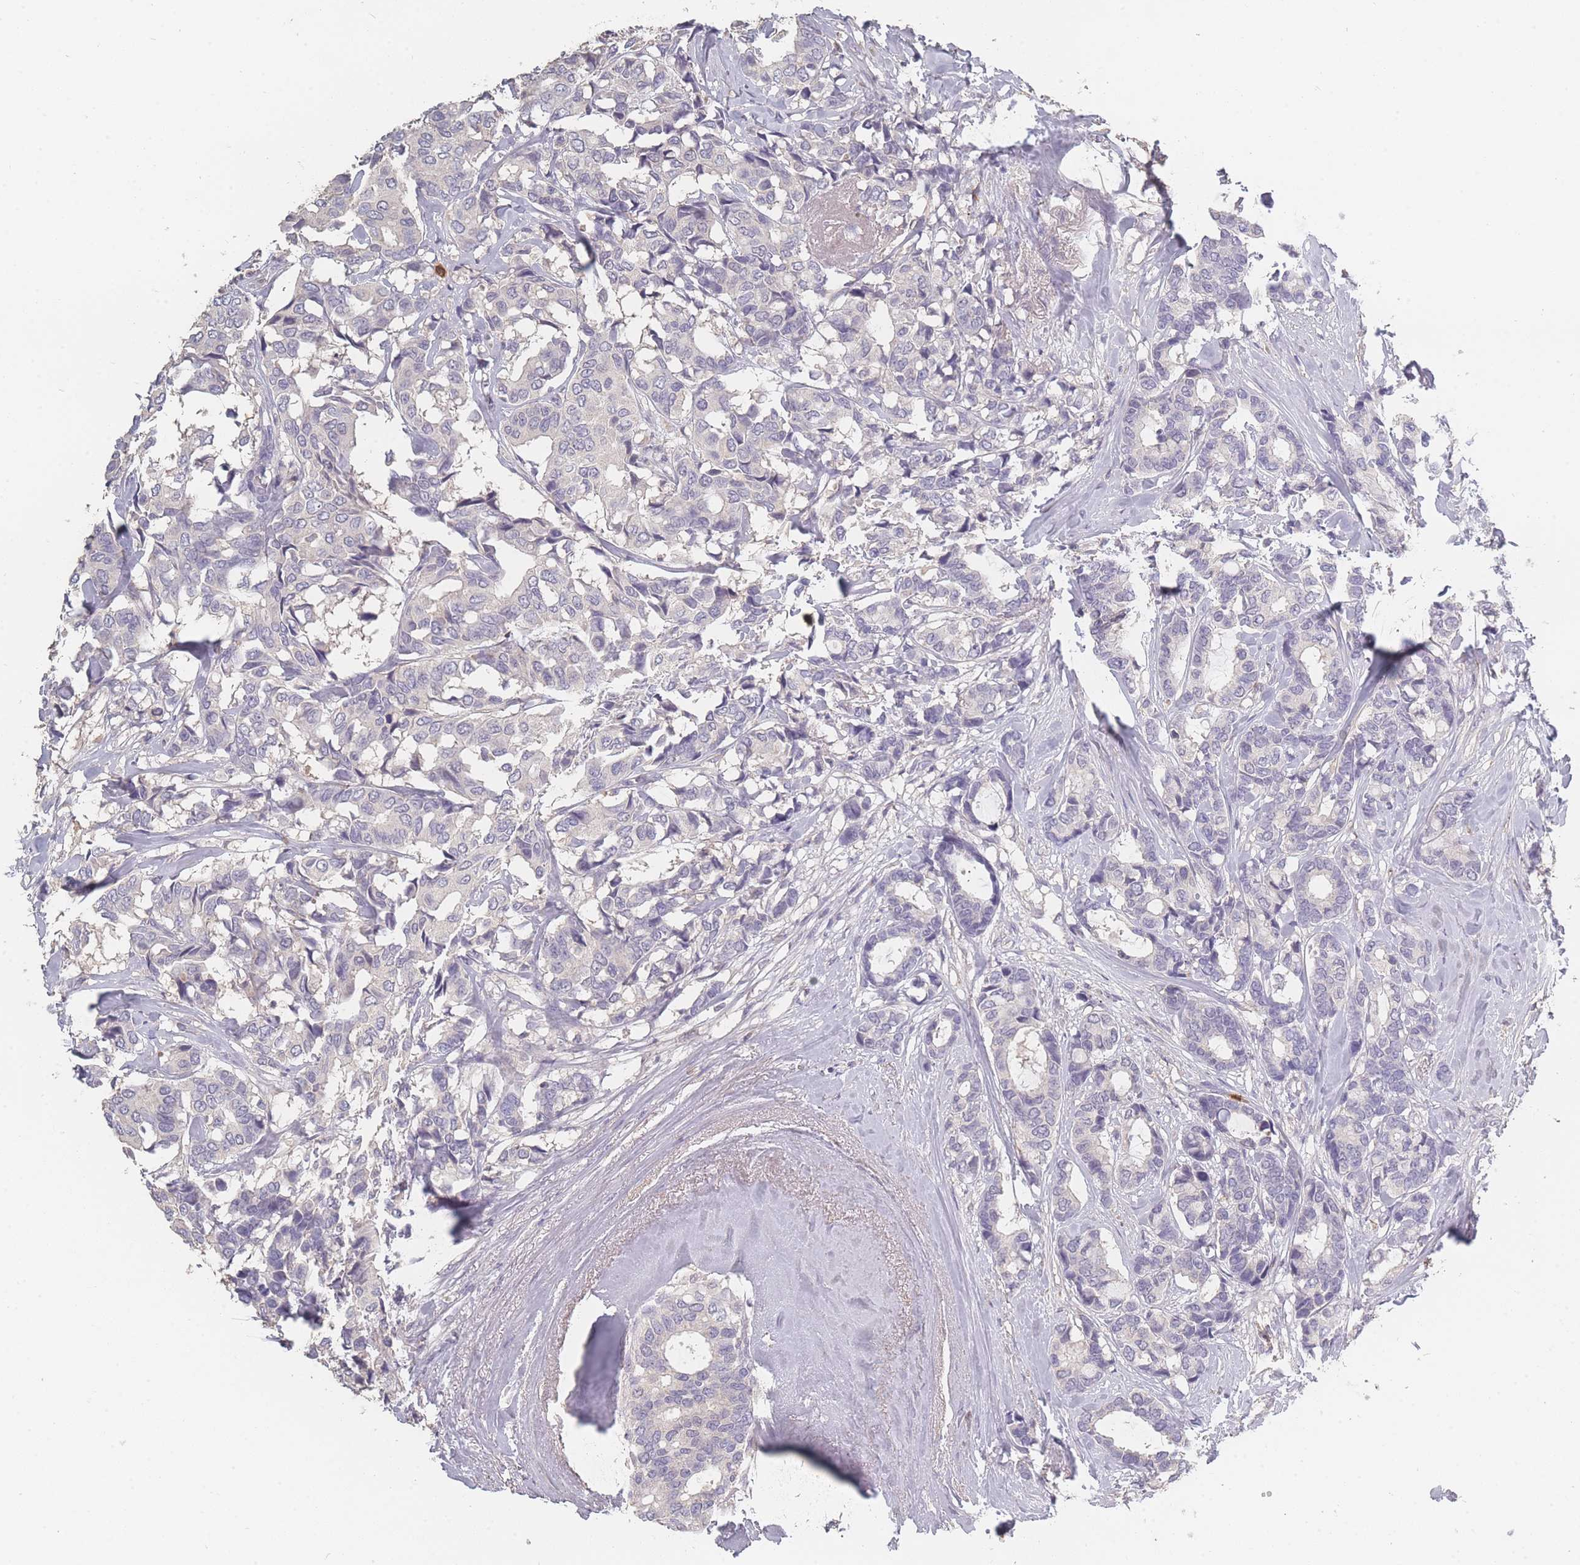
{"staining": {"intensity": "negative", "quantity": "none", "location": "none"}, "tissue": "breast cancer", "cell_type": "Tumor cells", "image_type": "cancer", "snomed": [{"axis": "morphology", "description": "Duct carcinoma"}, {"axis": "topography", "description": "Breast"}], "caption": "The immunohistochemistry (IHC) micrograph has no significant staining in tumor cells of breast invasive ductal carcinoma tissue.", "gene": "BST1", "patient": {"sex": "female", "age": 87}}